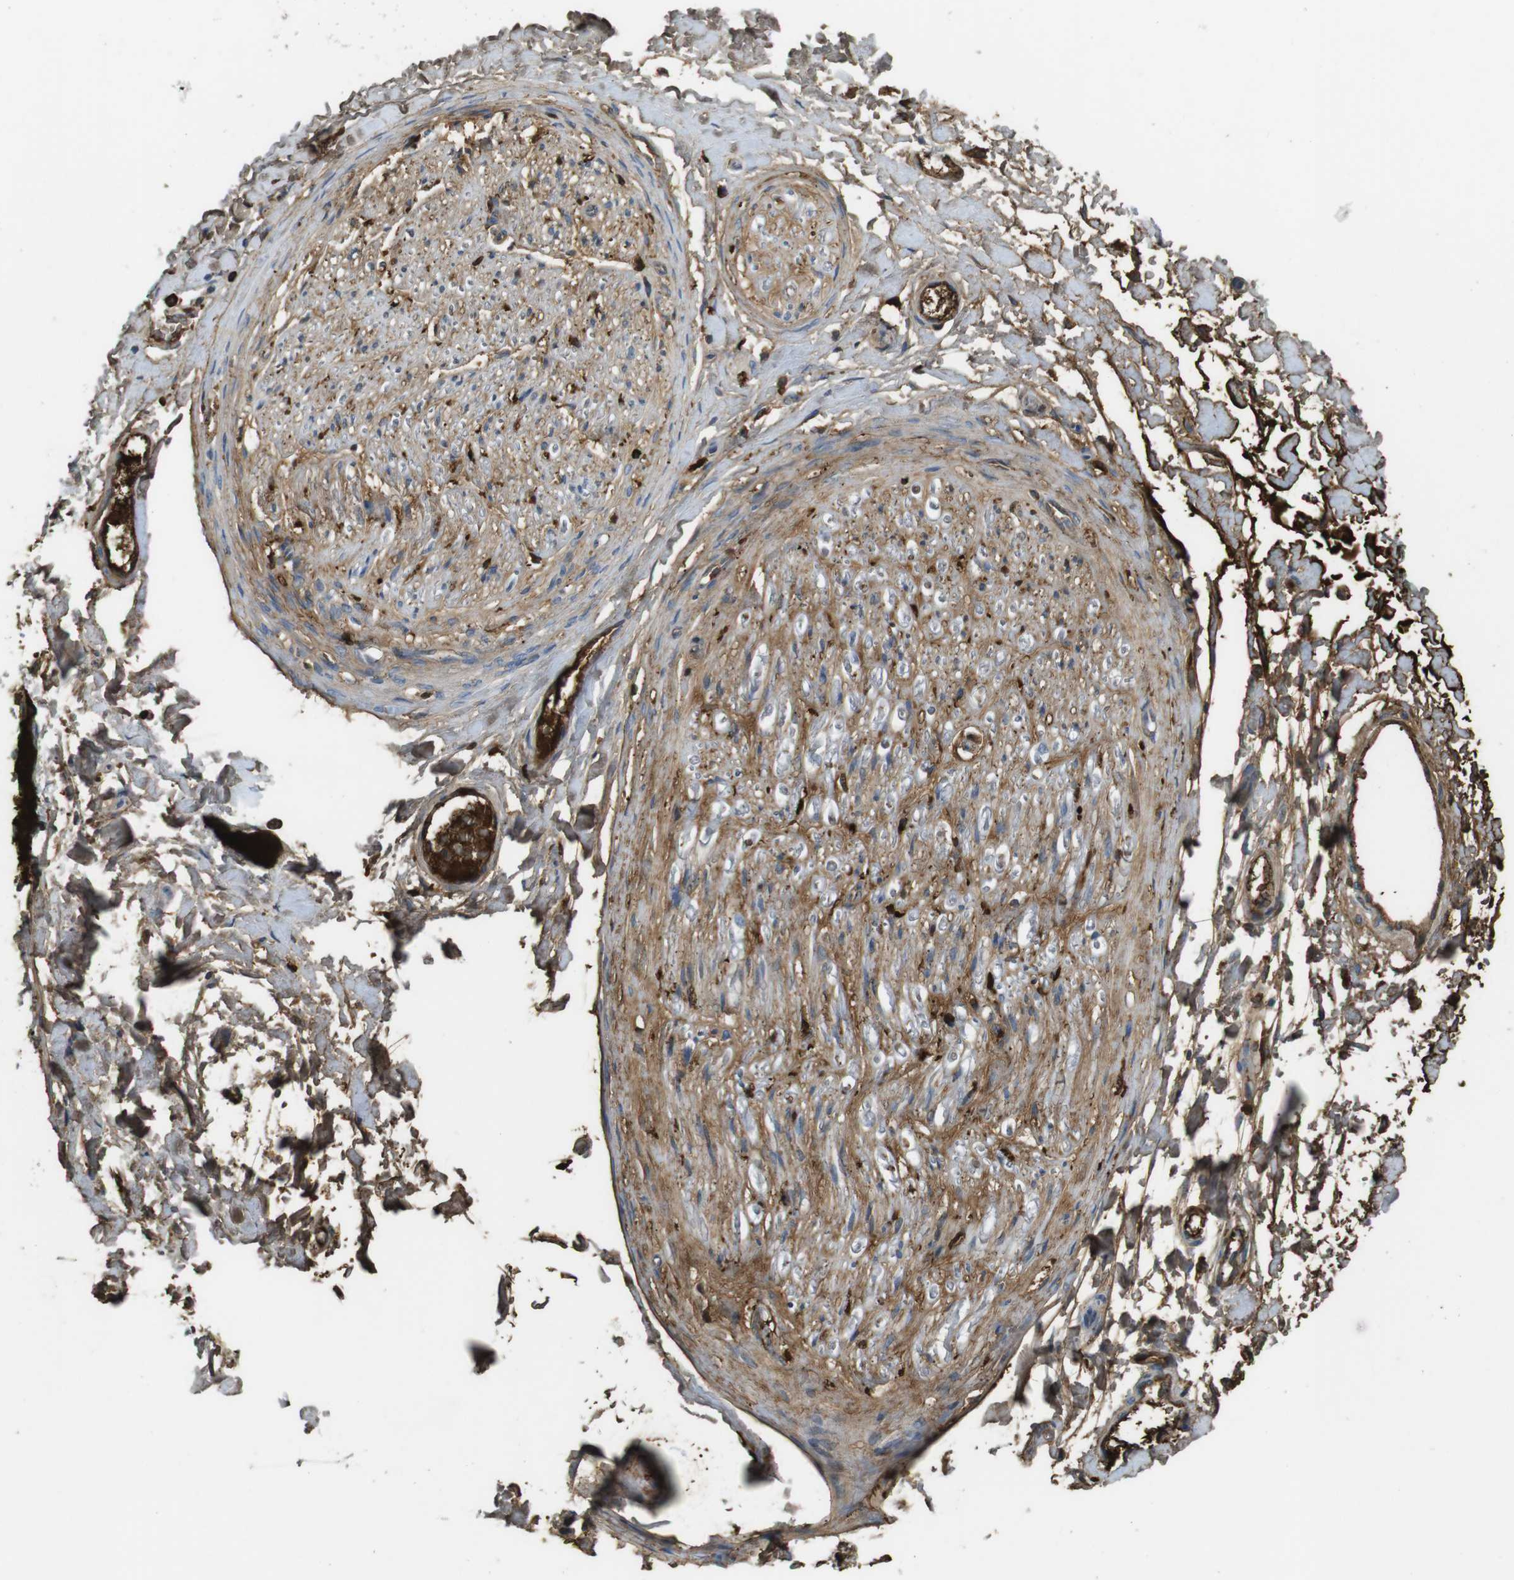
{"staining": {"intensity": "moderate", "quantity": ">75%", "location": "cytoplasmic/membranous"}, "tissue": "adipose tissue", "cell_type": "Adipocytes", "image_type": "normal", "snomed": [{"axis": "morphology", "description": "Normal tissue, NOS"}, {"axis": "morphology", "description": "Squamous cell carcinoma, NOS"}, {"axis": "topography", "description": "Skin"}, {"axis": "topography", "description": "Peripheral nerve tissue"}], "caption": "High-magnification brightfield microscopy of unremarkable adipose tissue stained with DAB (3,3'-diaminobenzidine) (brown) and counterstained with hematoxylin (blue). adipocytes exhibit moderate cytoplasmic/membranous expression is appreciated in about>75% of cells. (DAB (3,3'-diaminobenzidine) = brown stain, brightfield microscopy at high magnification).", "gene": "LTBP4", "patient": {"sex": "male", "age": 83}}